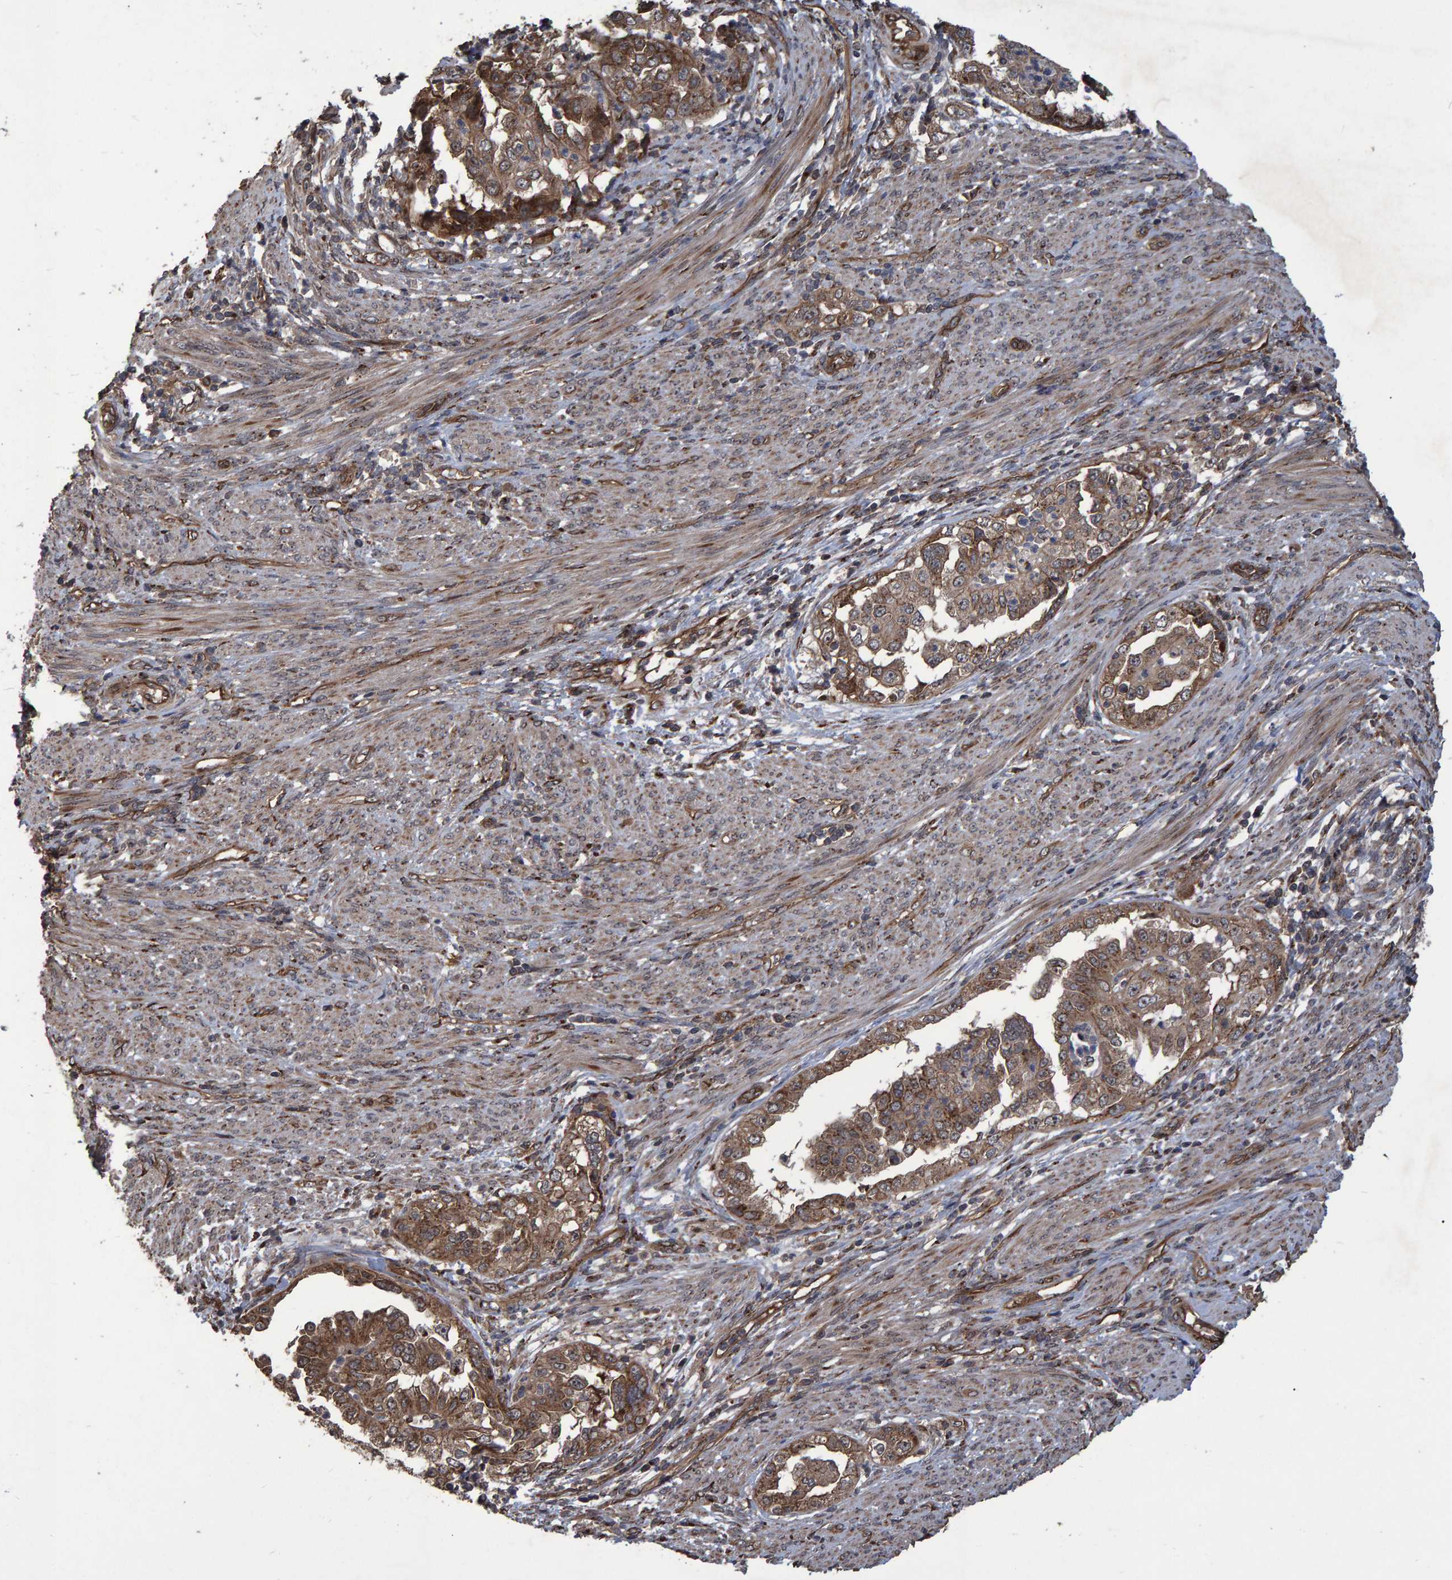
{"staining": {"intensity": "moderate", "quantity": ">75%", "location": "cytoplasmic/membranous,nuclear"}, "tissue": "endometrial cancer", "cell_type": "Tumor cells", "image_type": "cancer", "snomed": [{"axis": "morphology", "description": "Adenocarcinoma, NOS"}, {"axis": "topography", "description": "Endometrium"}], "caption": "Immunohistochemistry image of endometrial adenocarcinoma stained for a protein (brown), which displays medium levels of moderate cytoplasmic/membranous and nuclear expression in approximately >75% of tumor cells.", "gene": "TRIM68", "patient": {"sex": "female", "age": 85}}